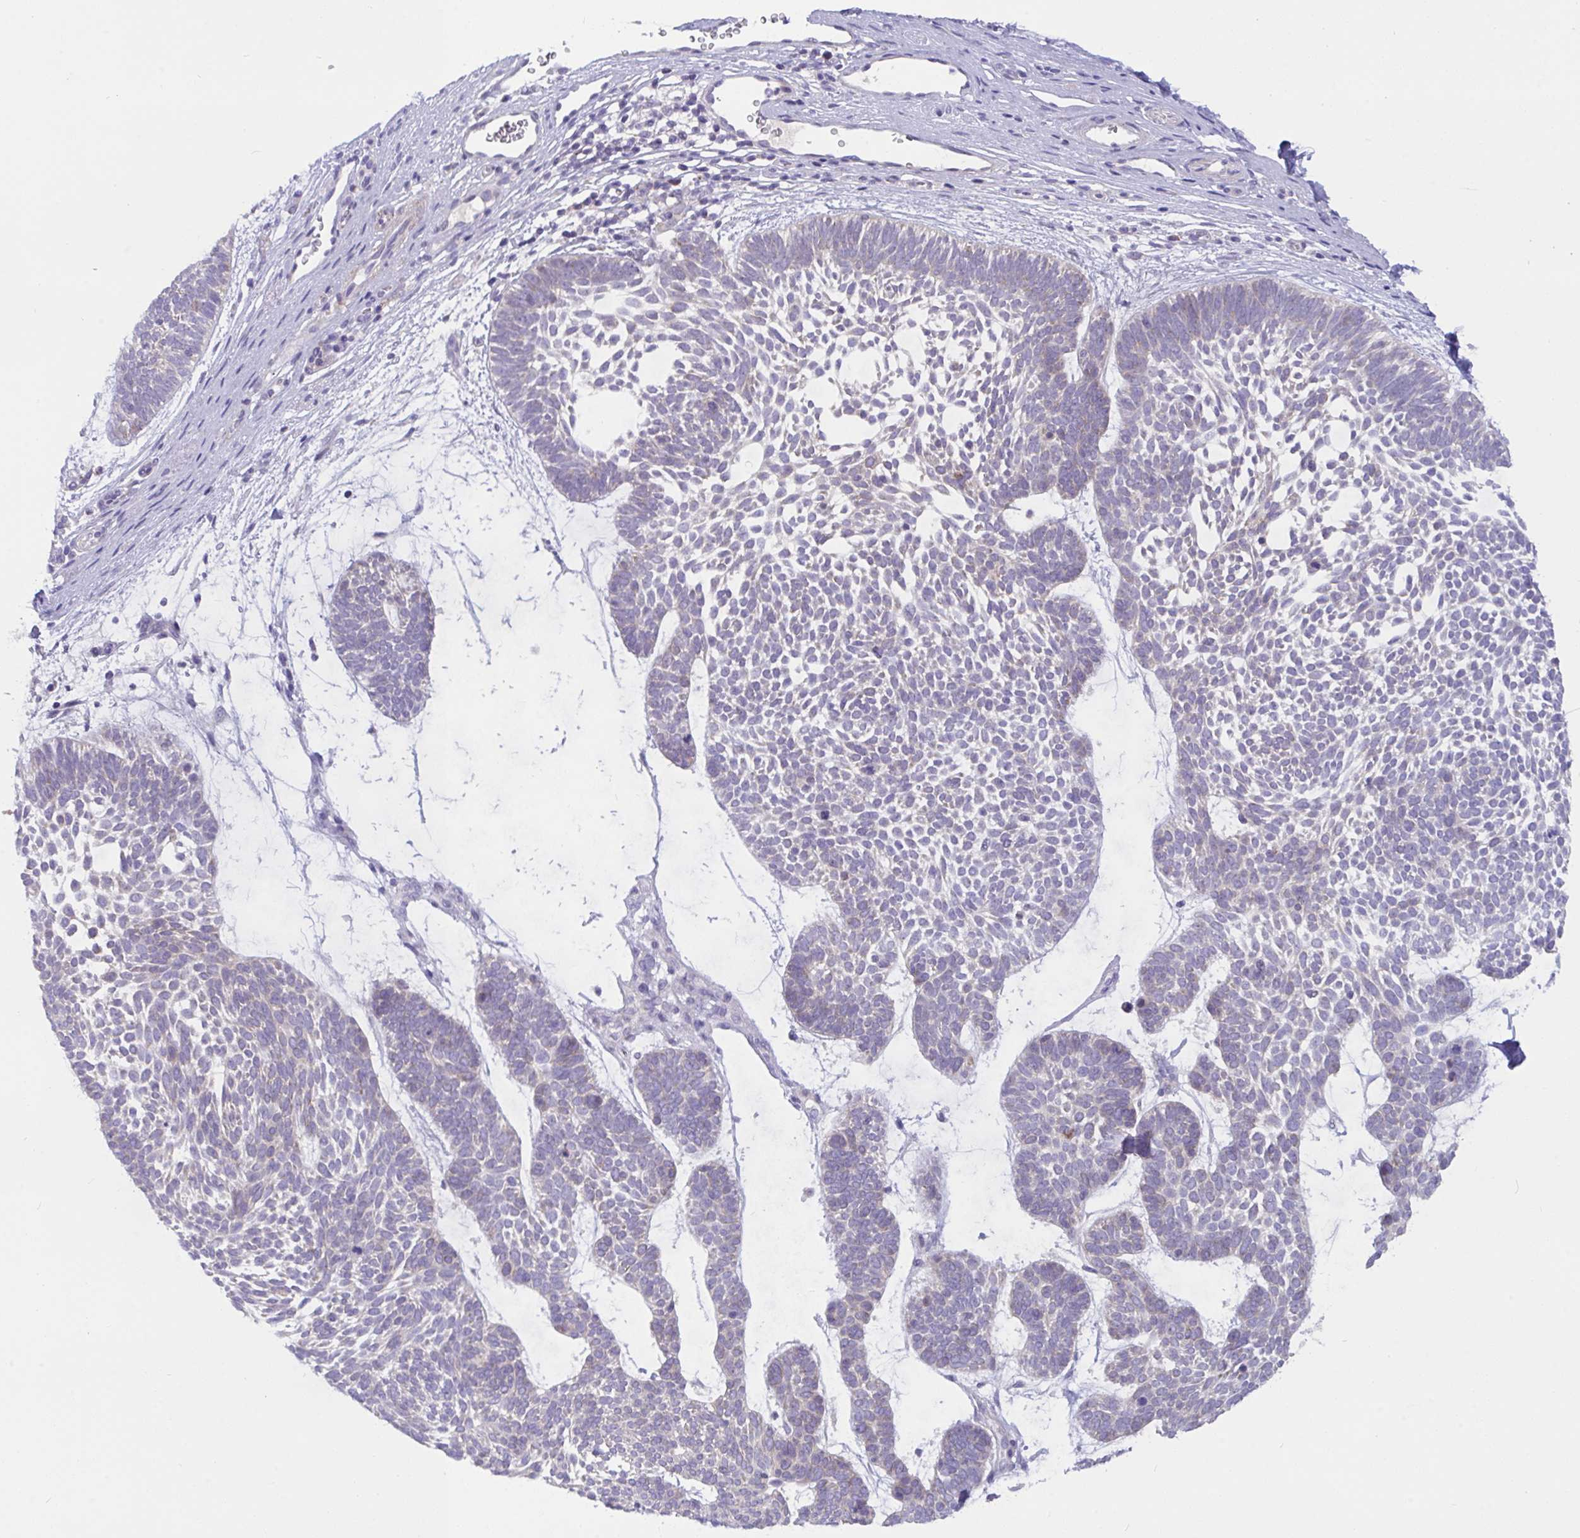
{"staining": {"intensity": "negative", "quantity": "none", "location": "none"}, "tissue": "skin cancer", "cell_type": "Tumor cells", "image_type": "cancer", "snomed": [{"axis": "morphology", "description": "Basal cell carcinoma"}, {"axis": "topography", "description": "Skin"}, {"axis": "topography", "description": "Skin of face"}], "caption": "IHC of human skin cancer (basal cell carcinoma) reveals no expression in tumor cells. (IHC, brightfield microscopy, high magnification).", "gene": "DTX3", "patient": {"sex": "male", "age": 83}}